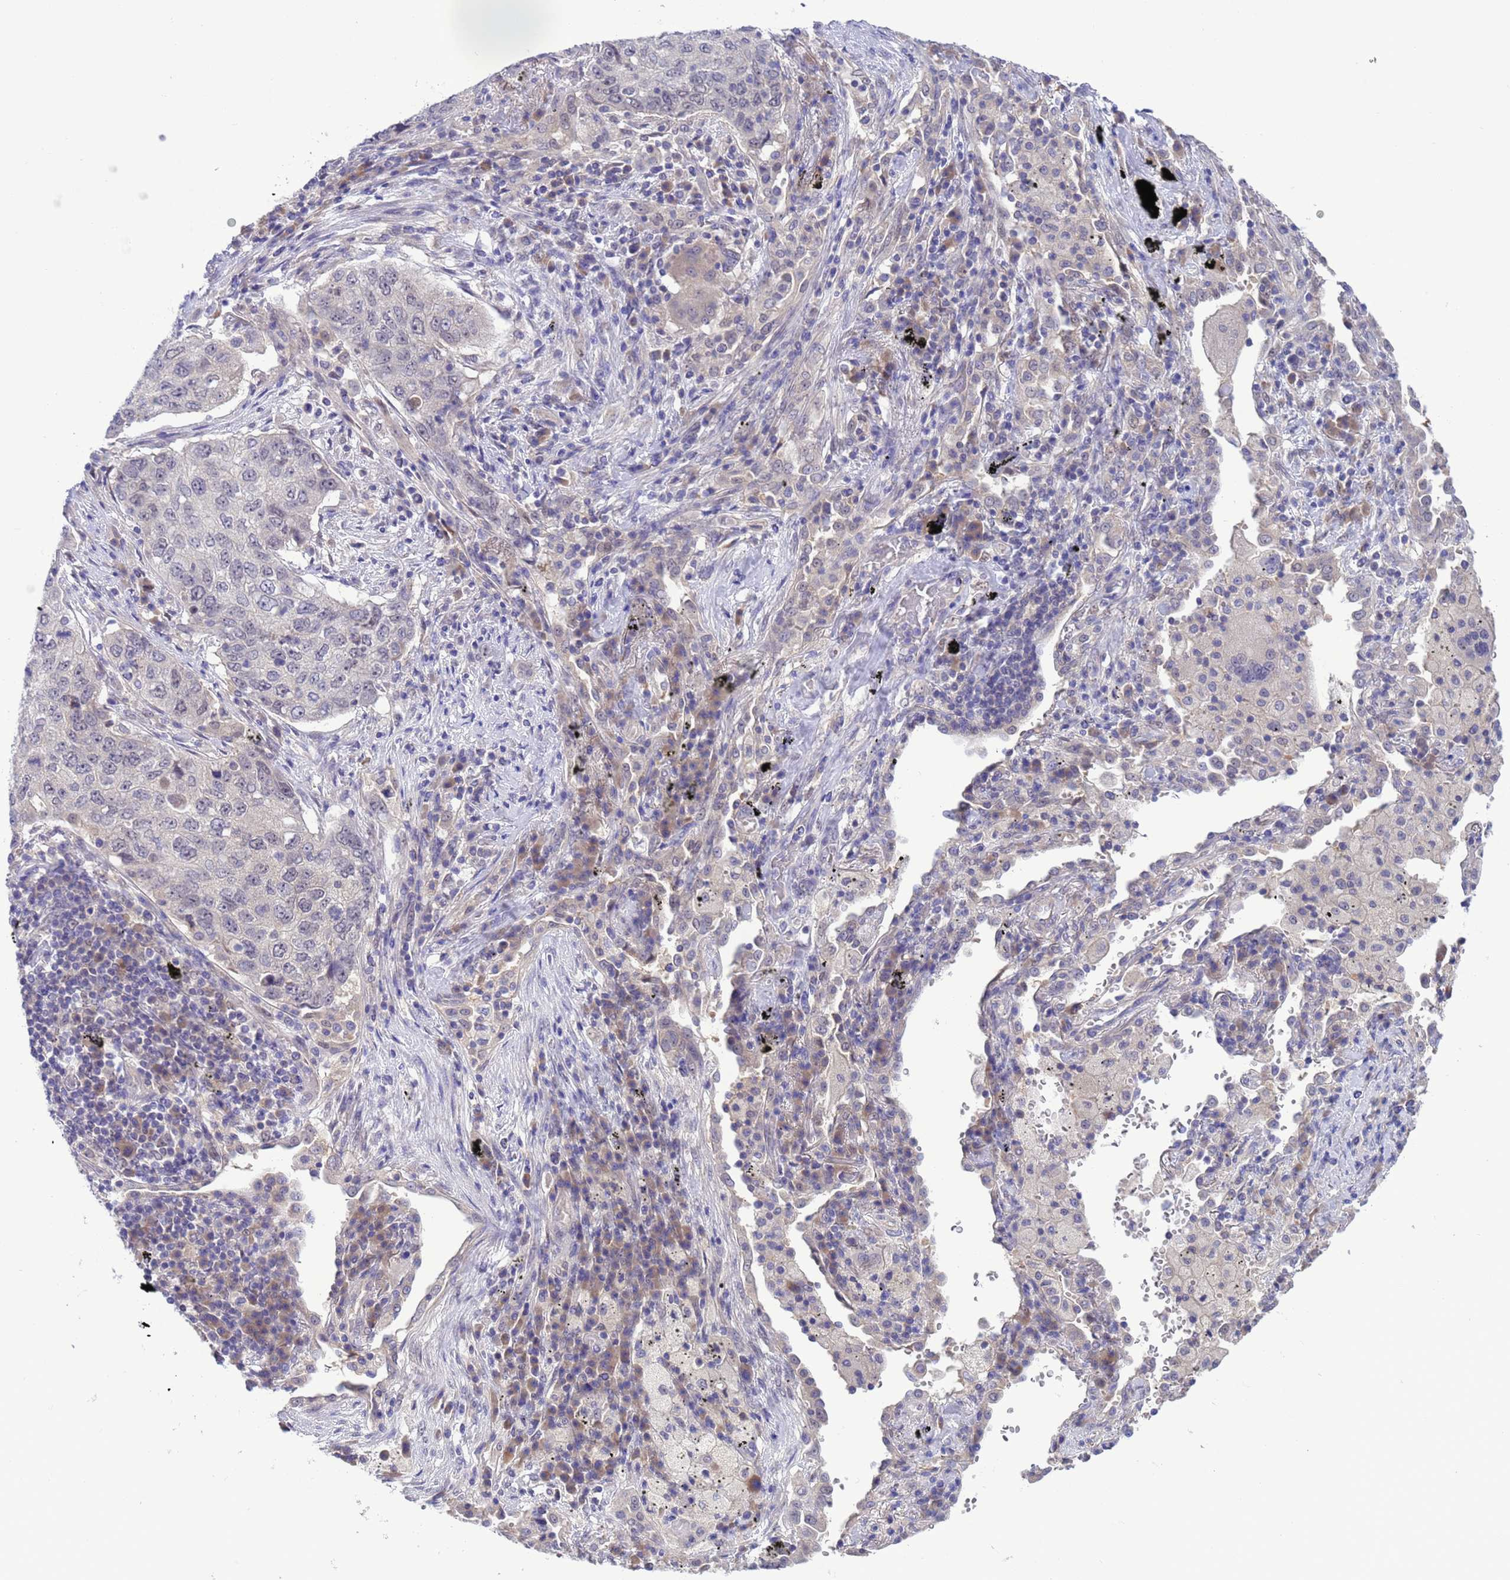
{"staining": {"intensity": "negative", "quantity": "none", "location": "none"}, "tissue": "lung cancer", "cell_type": "Tumor cells", "image_type": "cancer", "snomed": [{"axis": "morphology", "description": "Squamous cell carcinoma, NOS"}, {"axis": "topography", "description": "Lung"}], "caption": "A micrograph of lung squamous cell carcinoma stained for a protein shows no brown staining in tumor cells.", "gene": "ZNF461", "patient": {"sex": "female", "age": 63}}